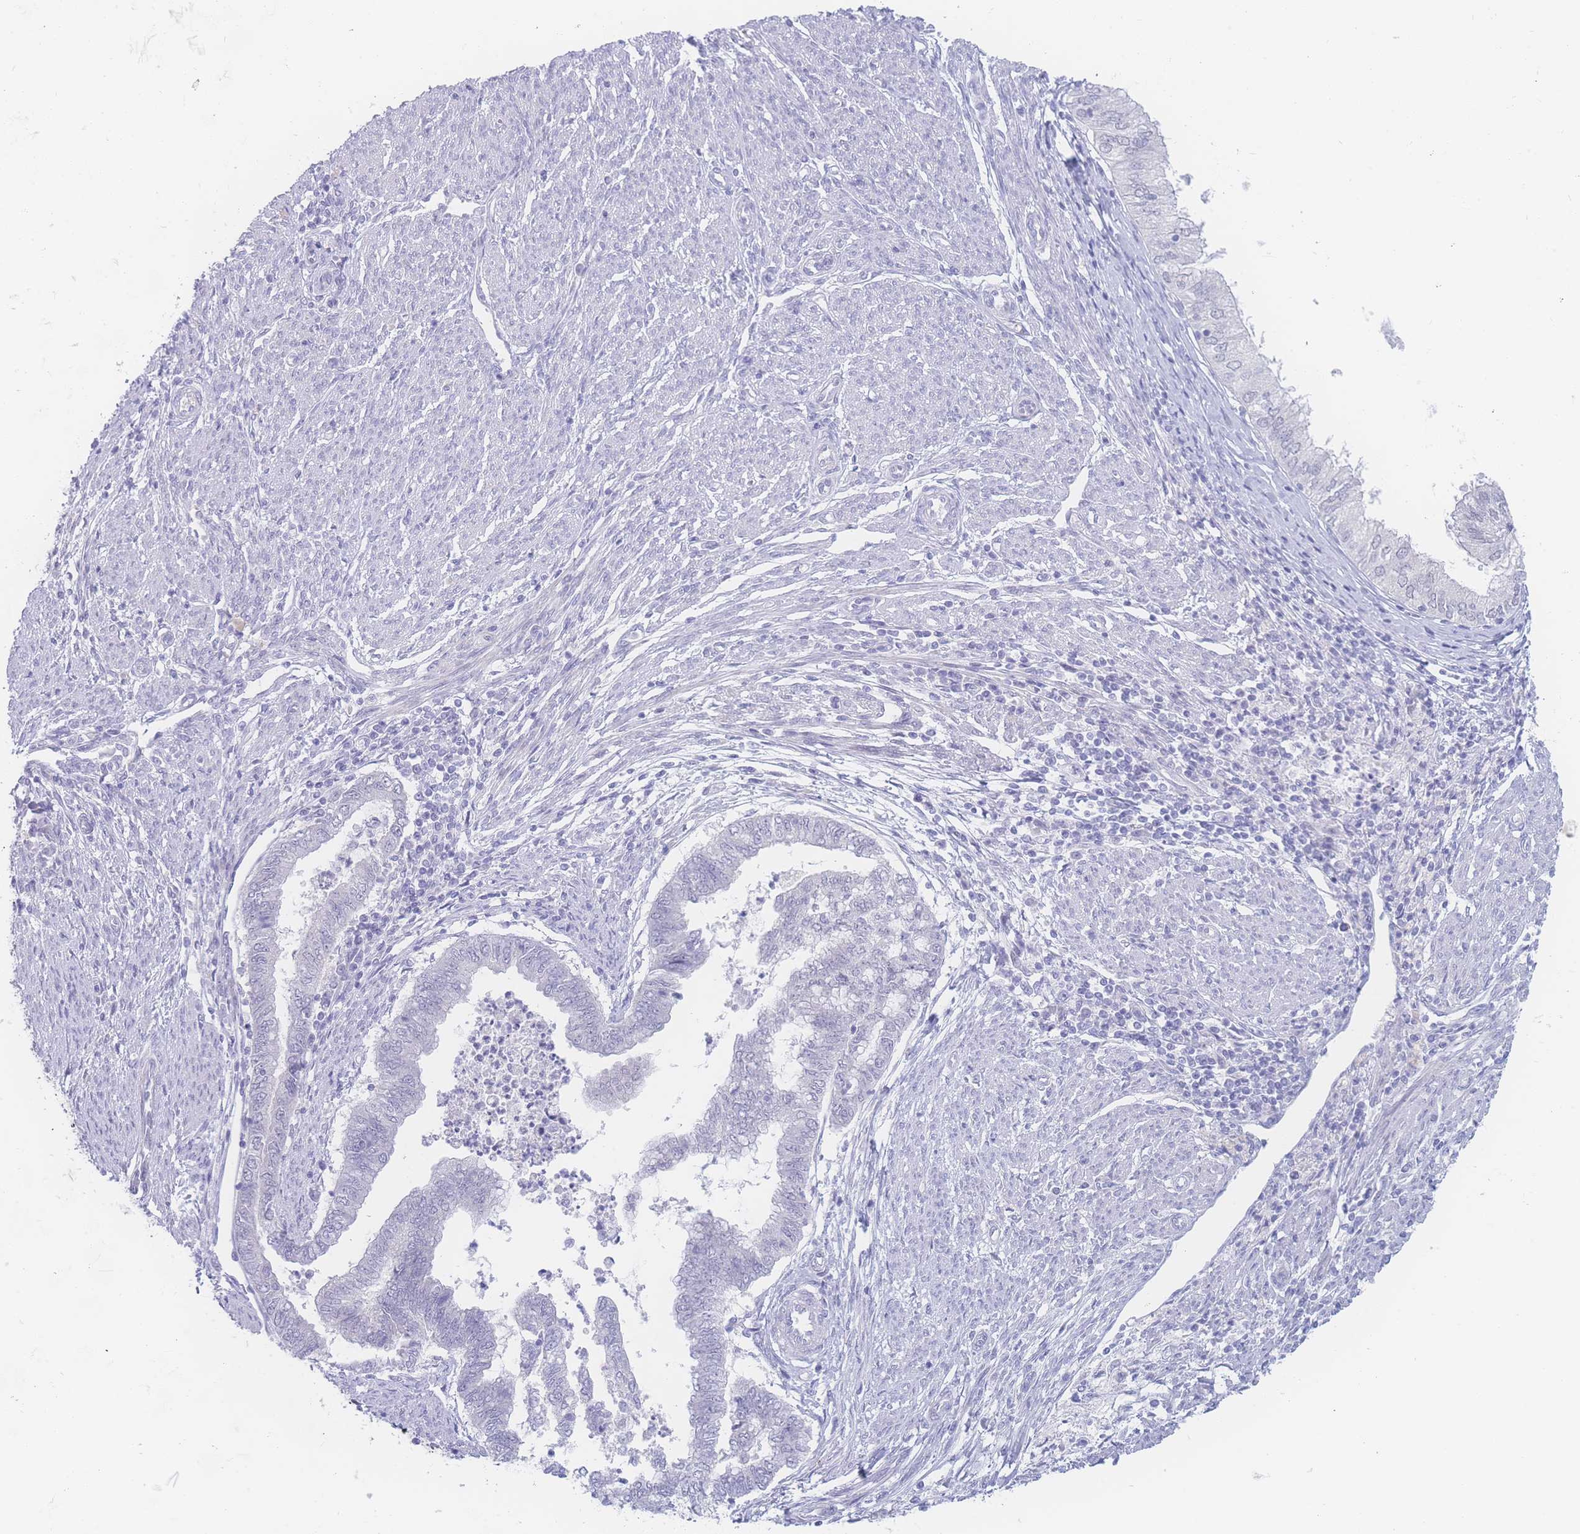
{"staining": {"intensity": "negative", "quantity": "none", "location": "none"}, "tissue": "endometrial cancer", "cell_type": "Tumor cells", "image_type": "cancer", "snomed": [{"axis": "morphology", "description": "Adenocarcinoma, NOS"}, {"axis": "topography", "description": "Endometrium"}], "caption": "Immunohistochemistry (IHC) photomicrograph of neoplastic tissue: endometrial cancer (adenocarcinoma) stained with DAB reveals no significant protein expression in tumor cells.", "gene": "PRSS22", "patient": {"sex": "female", "age": 79}}